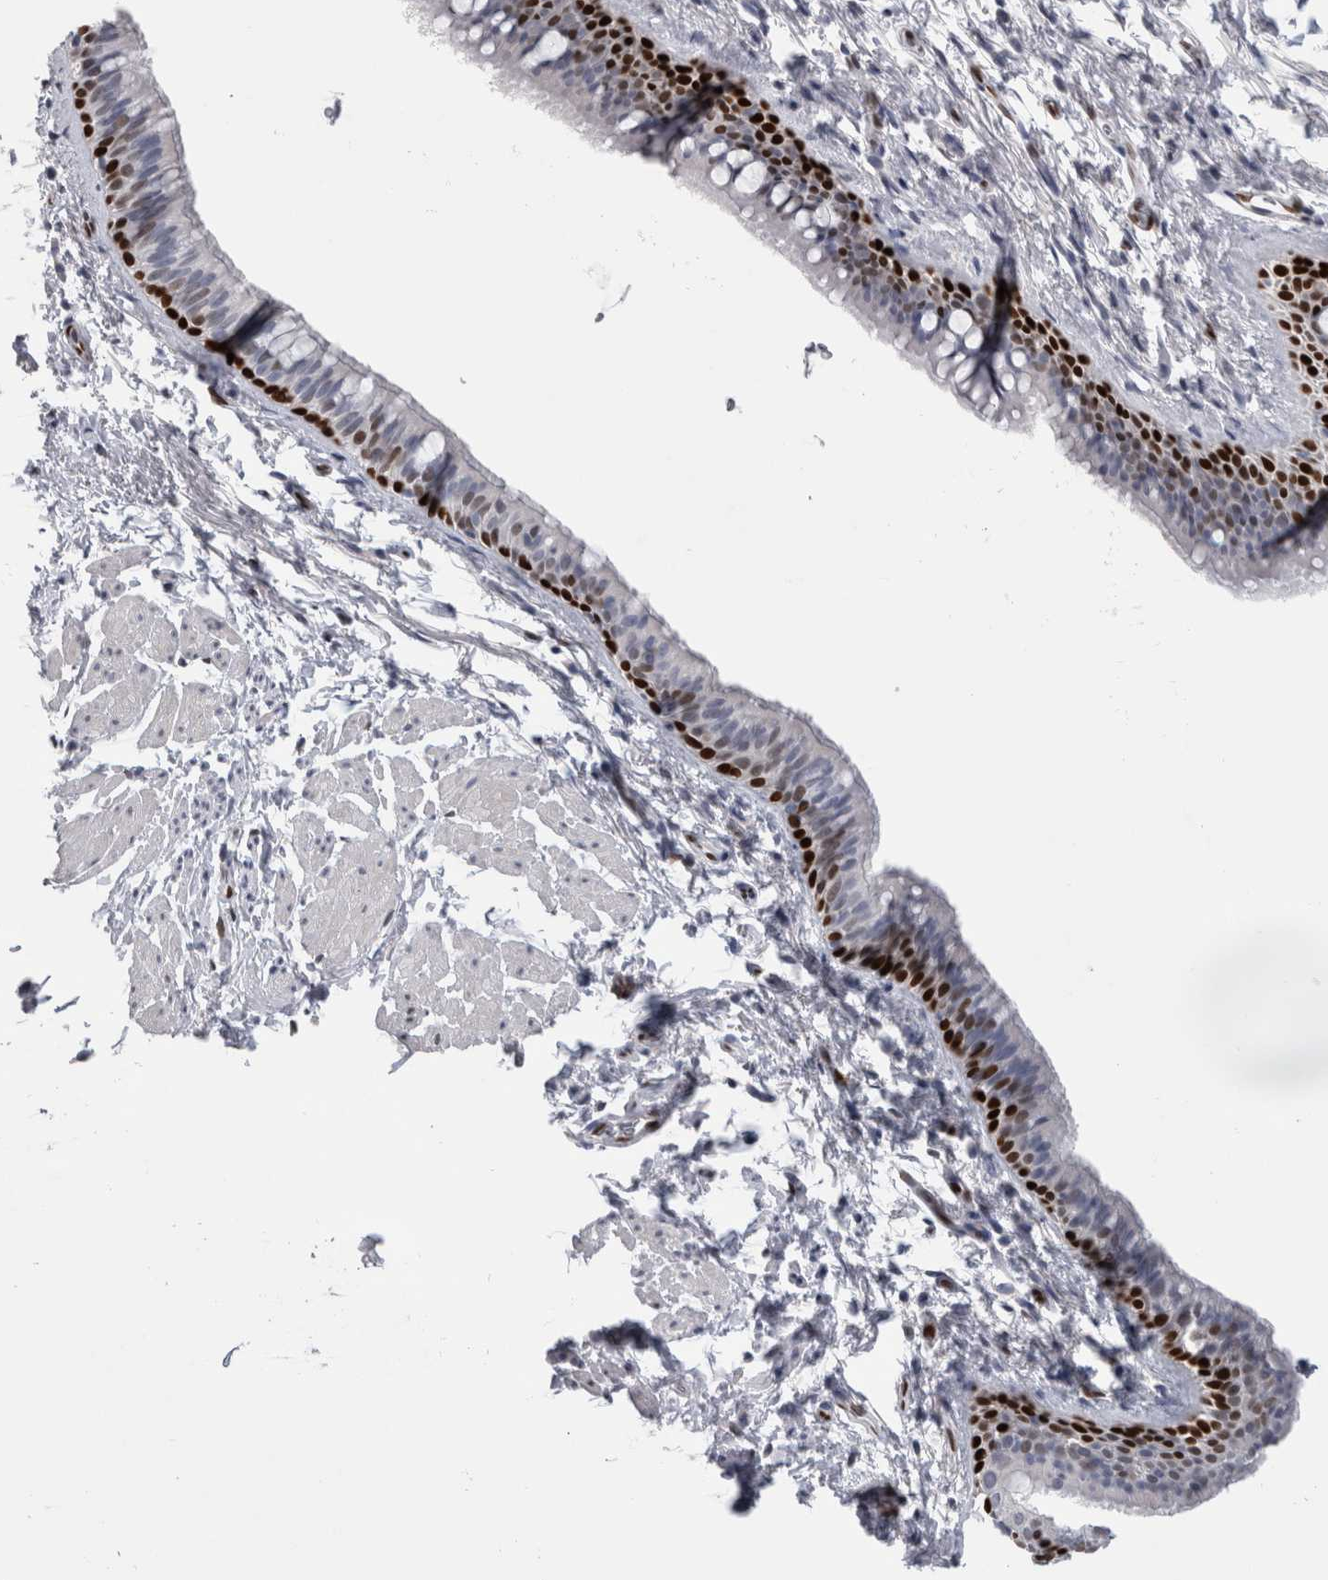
{"staining": {"intensity": "strong", "quantity": "25%-75%", "location": "nuclear"}, "tissue": "bronchus", "cell_type": "Respiratory epithelial cells", "image_type": "normal", "snomed": [{"axis": "morphology", "description": "Normal tissue, NOS"}, {"axis": "topography", "description": "Cartilage tissue"}, {"axis": "topography", "description": "Bronchus"}, {"axis": "topography", "description": "Lung"}], "caption": "Immunohistochemistry (IHC) (DAB (3,3'-diaminobenzidine)) staining of benign human bronchus exhibits strong nuclear protein staining in approximately 25%-75% of respiratory epithelial cells. Immunohistochemistry stains the protein in brown and the nuclei are stained blue.", "gene": "IL33", "patient": {"sex": "male", "age": 64}}